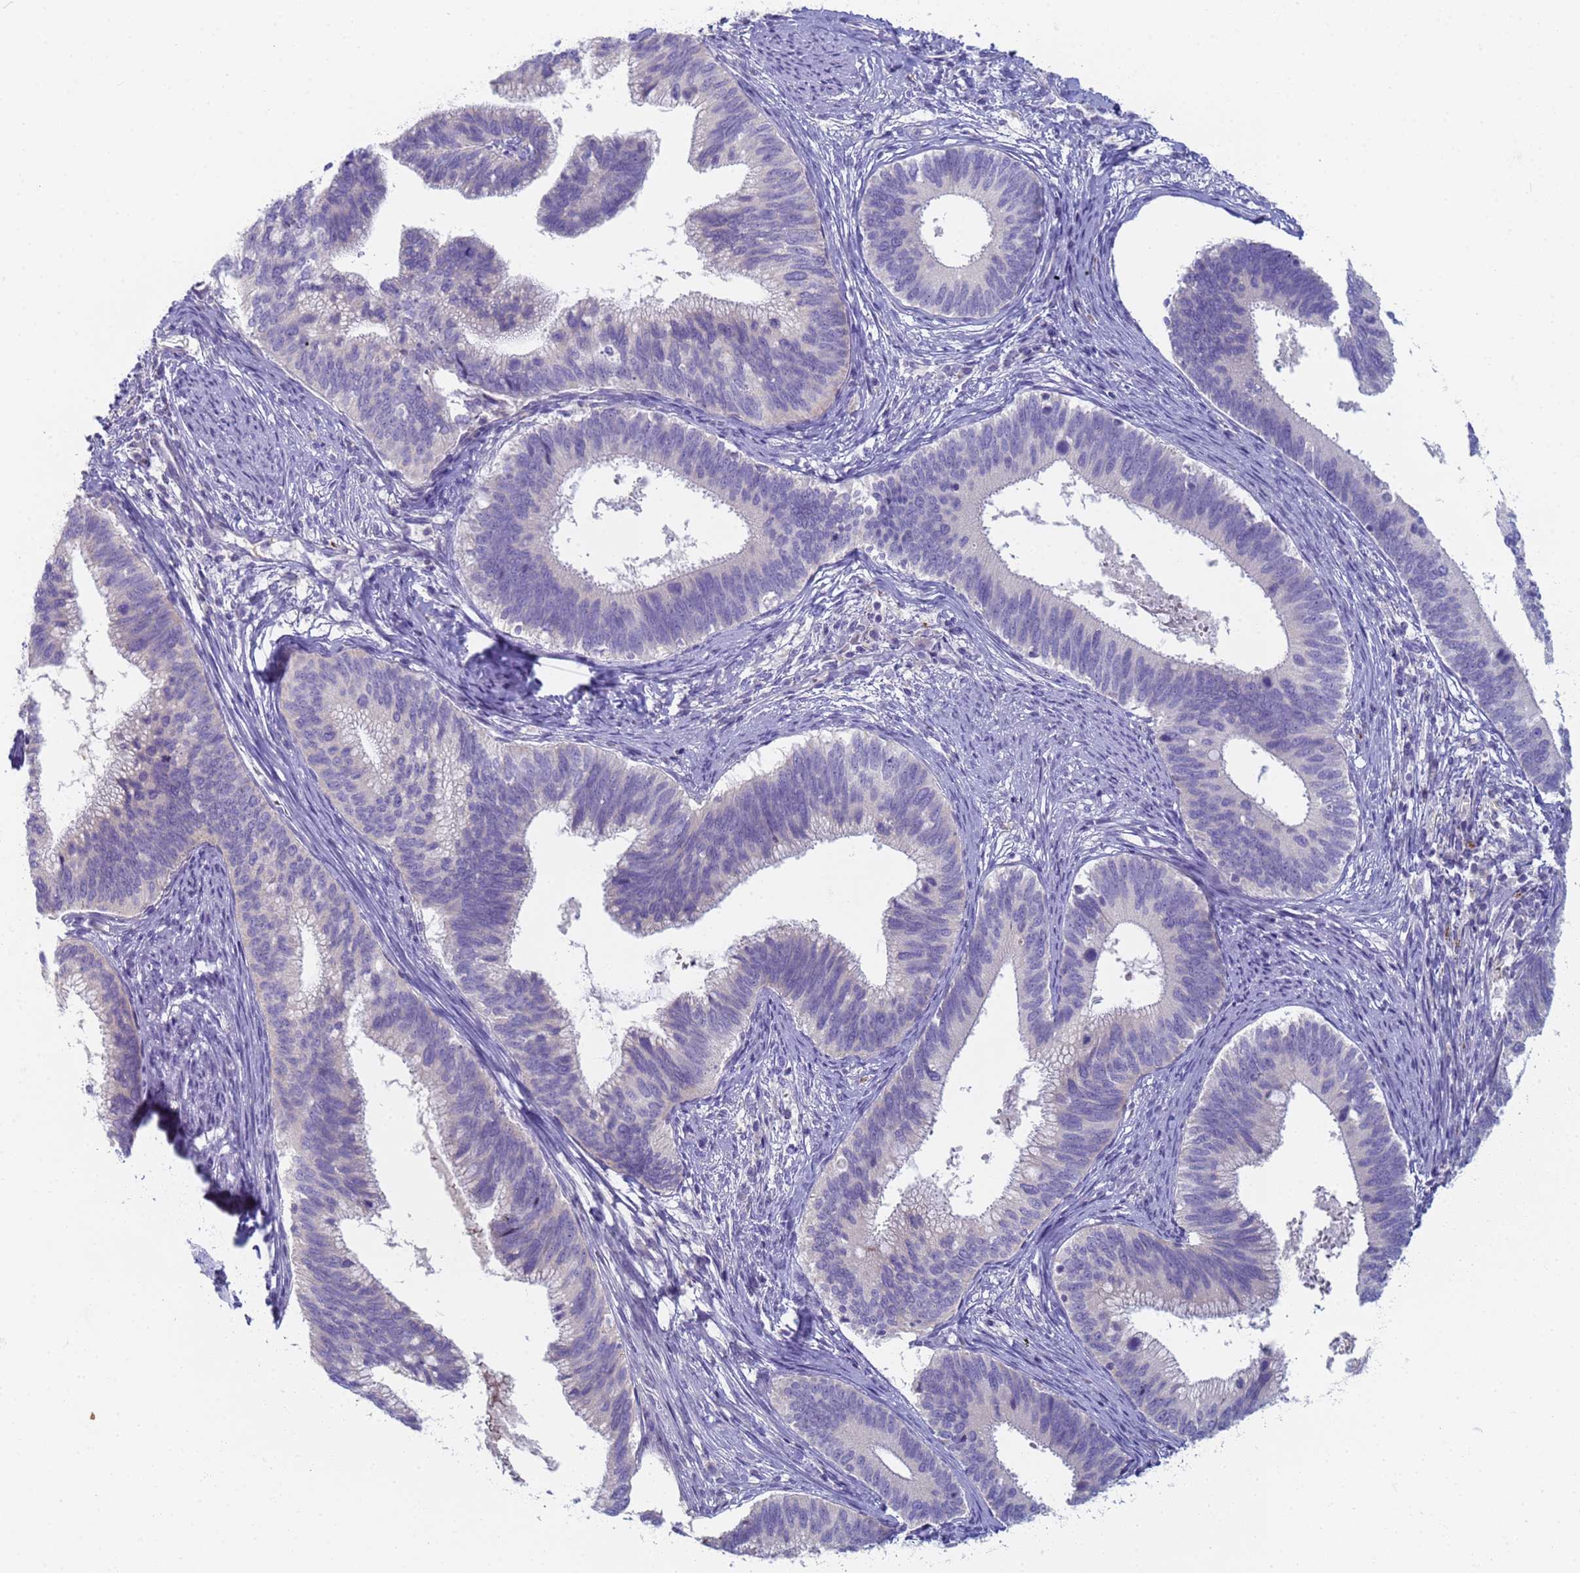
{"staining": {"intensity": "negative", "quantity": "none", "location": "none"}, "tissue": "cervical cancer", "cell_type": "Tumor cells", "image_type": "cancer", "snomed": [{"axis": "morphology", "description": "Adenocarcinoma, NOS"}, {"axis": "topography", "description": "Cervix"}], "caption": "There is no significant expression in tumor cells of adenocarcinoma (cervical).", "gene": "CR1", "patient": {"sex": "female", "age": 42}}